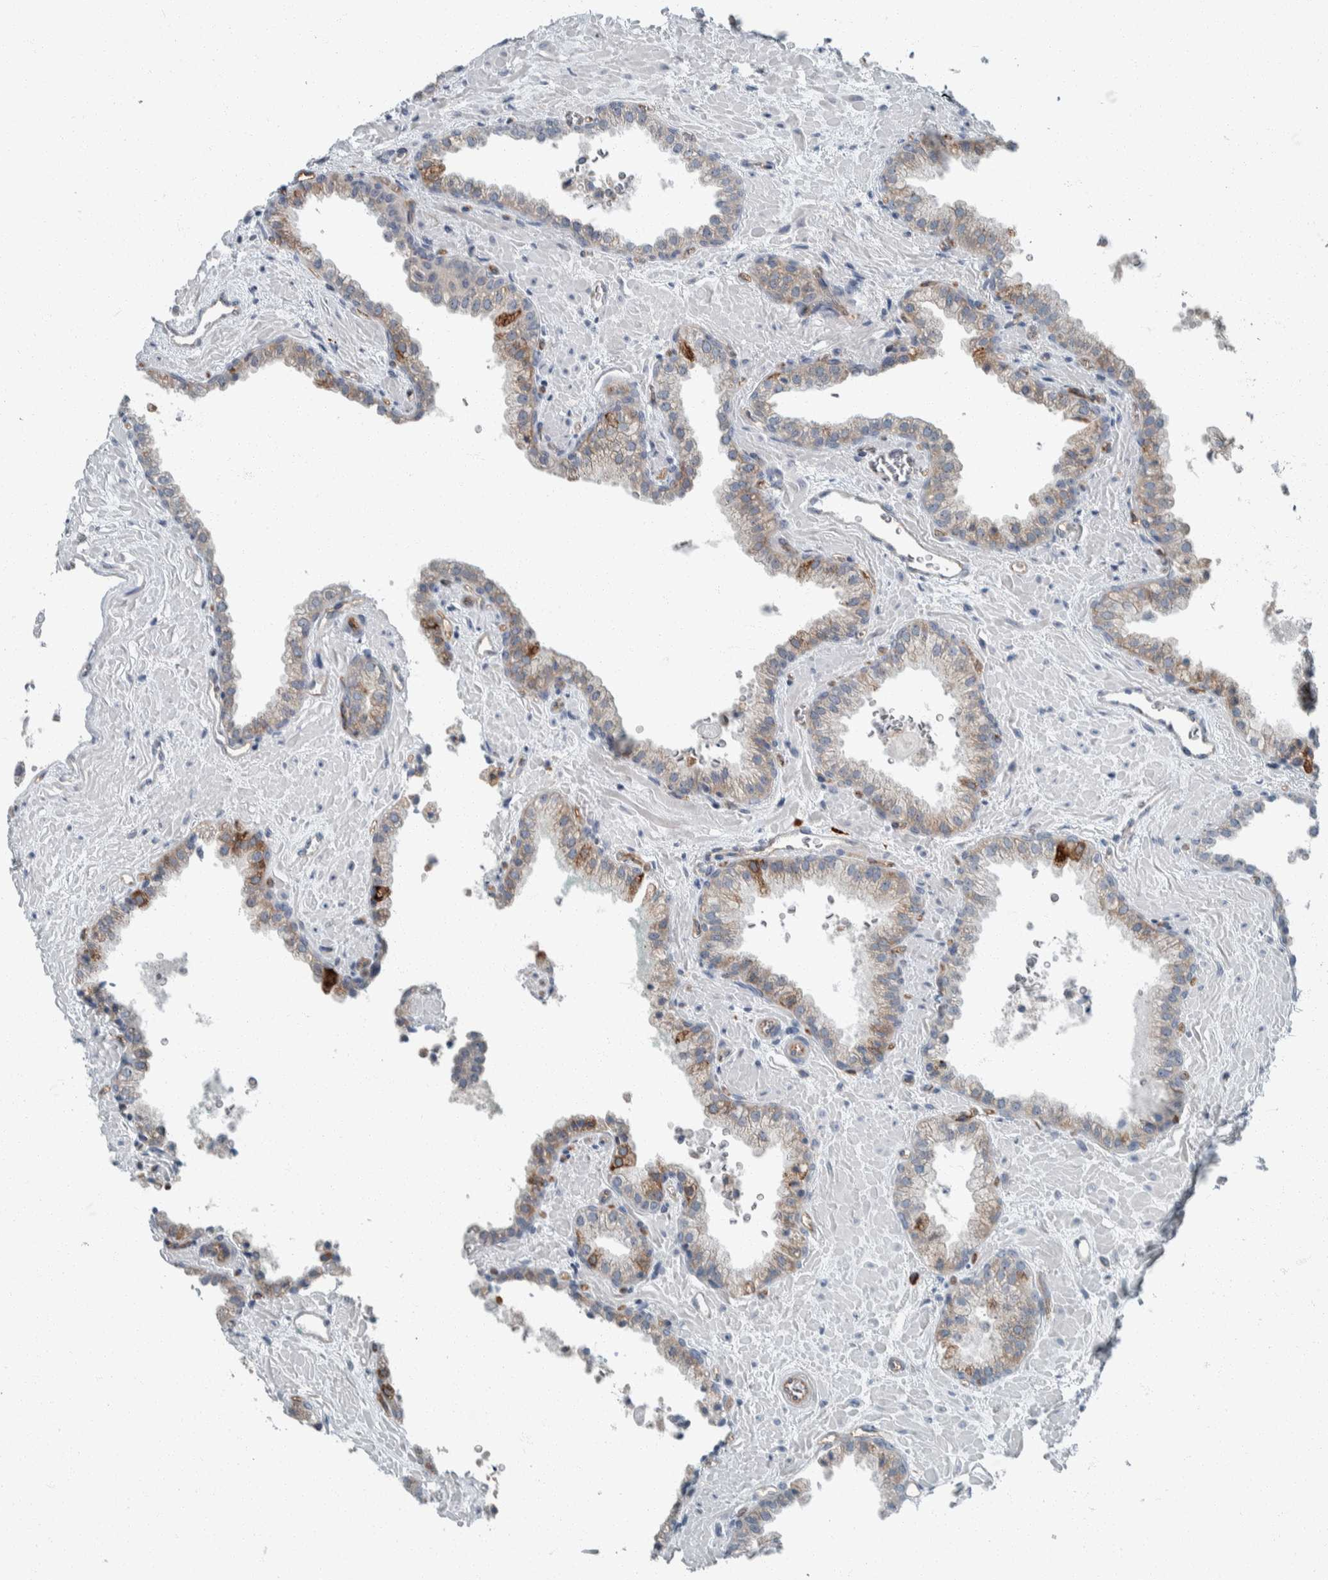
{"staining": {"intensity": "moderate", "quantity": "<25%", "location": "cytoplasmic/membranous"}, "tissue": "prostate cancer", "cell_type": "Tumor cells", "image_type": "cancer", "snomed": [{"axis": "morphology", "description": "Adenocarcinoma, Low grade"}, {"axis": "topography", "description": "Prostate"}], "caption": "Prostate low-grade adenocarcinoma stained for a protein shows moderate cytoplasmic/membranous positivity in tumor cells.", "gene": "USP25", "patient": {"sex": "male", "age": 71}}